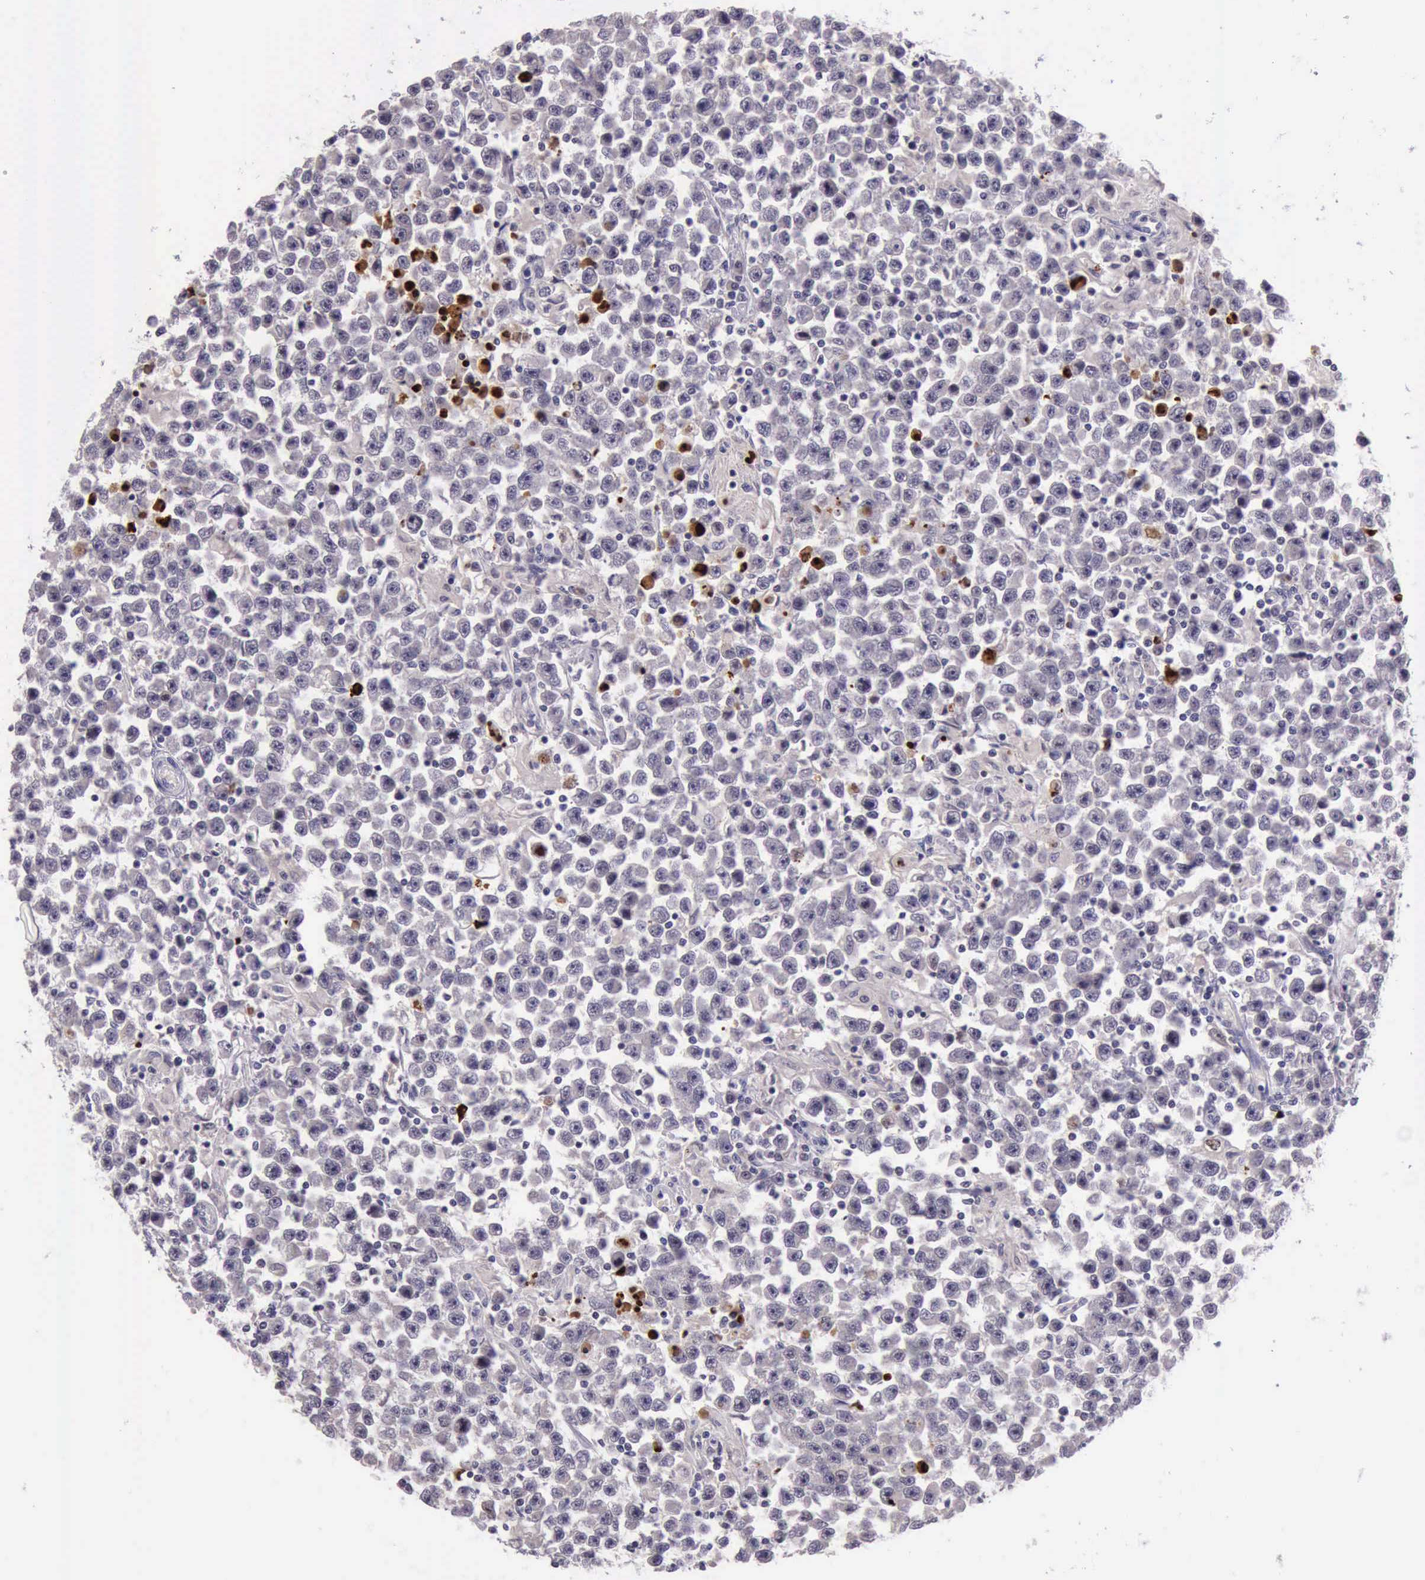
{"staining": {"intensity": "strong", "quantity": "<25%", "location": "nuclear"}, "tissue": "testis cancer", "cell_type": "Tumor cells", "image_type": "cancer", "snomed": [{"axis": "morphology", "description": "Seminoma, NOS"}, {"axis": "topography", "description": "Testis"}], "caption": "Seminoma (testis) was stained to show a protein in brown. There is medium levels of strong nuclear positivity in about <25% of tumor cells. (Stains: DAB (3,3'-diaminobenzidine) in brown, nuclei in blue, Microscopy: brightfield microscopy at high magnification).", "gene": "PARP1", "patient": {"sex": "male", "age": 33}}